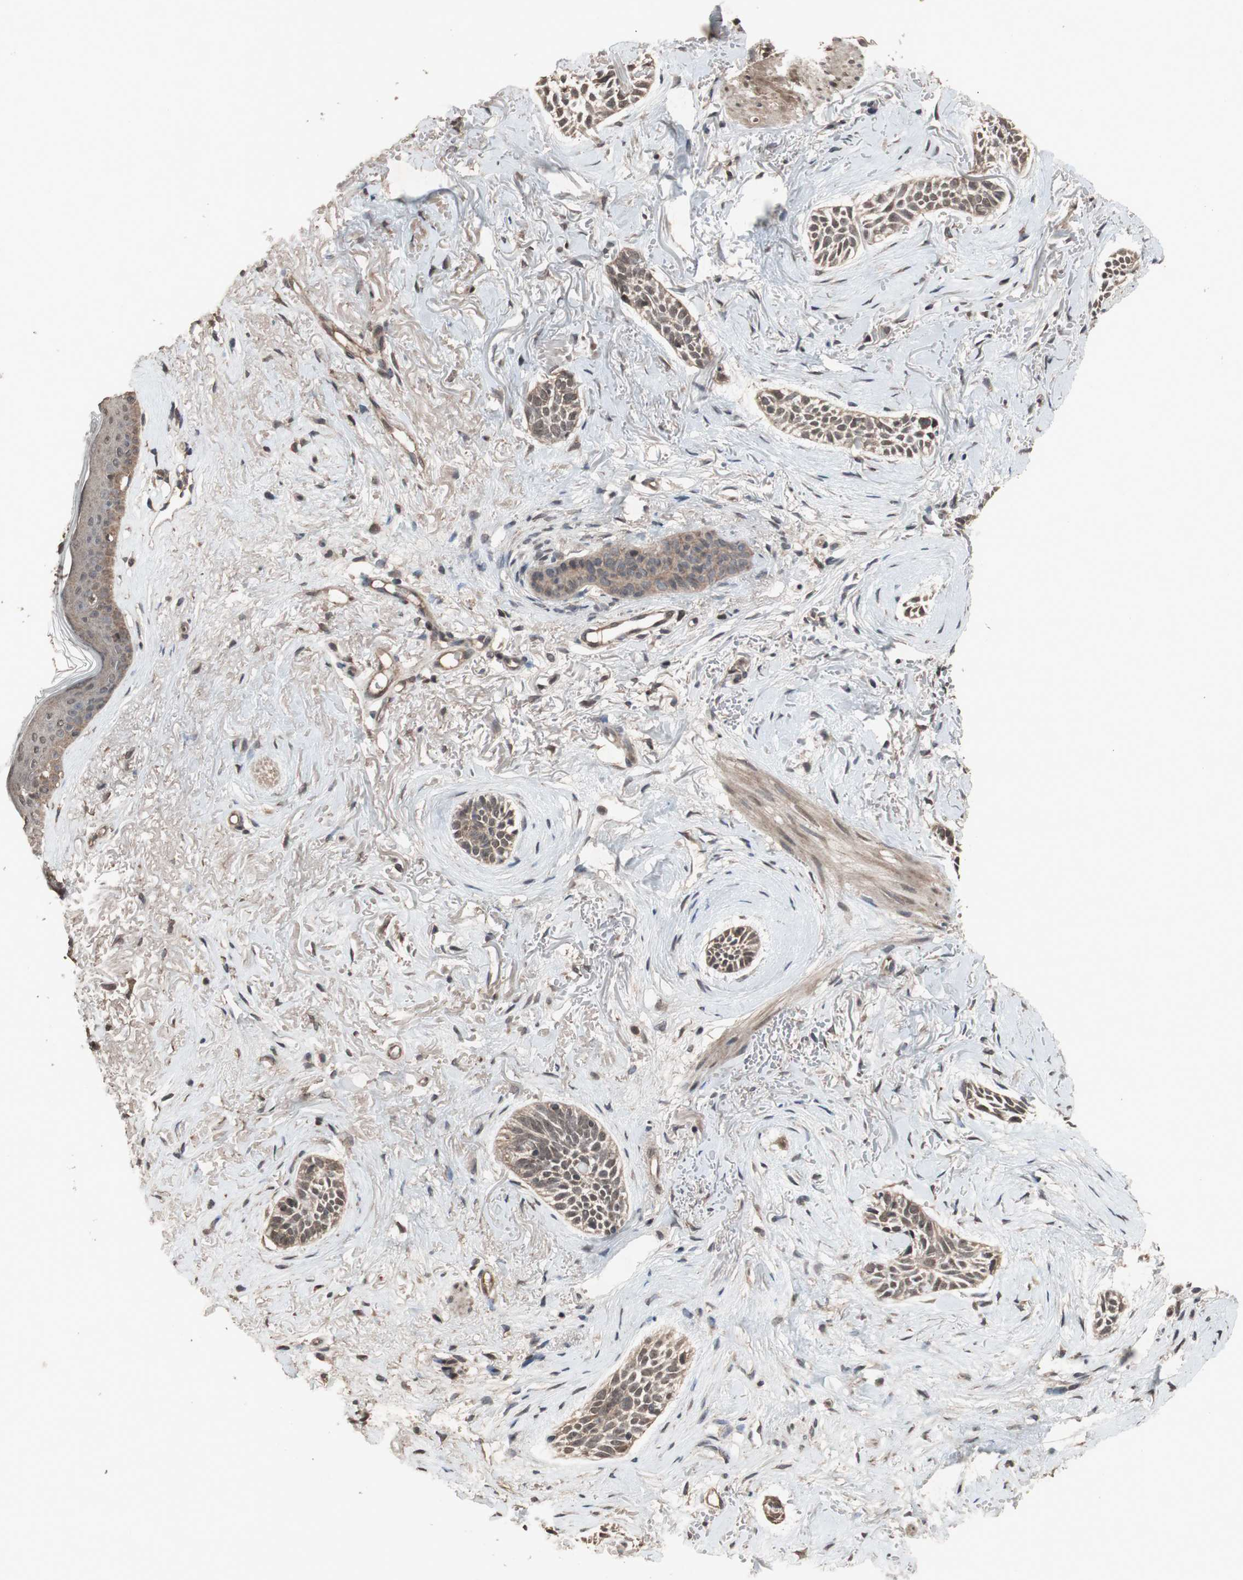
{"staining": {"intensity": "moderate", "quantity": ">75%", "location": "cytoplasmic/membranous,nuclear"}, "tissue": "skin cancer", "cell_type": "Tumor cells", "image_type": "cancer", "snomed": [{"axis": "morphology", "description": "Normal tissue, NOS"}, {"axis": "morphology", "description": "Basal cell carcinoma"}, {"axis": "topography", "description": "Skin"}], "caption": "Skin basal cell carcinoma stained for a protein (brown) displays moderate cytoplasmic/membranous and nuclear positive expression in approximately >75% of tumor cells.", "gene": "KANSL1", "patient": {"sex": "female", "age": 84}}